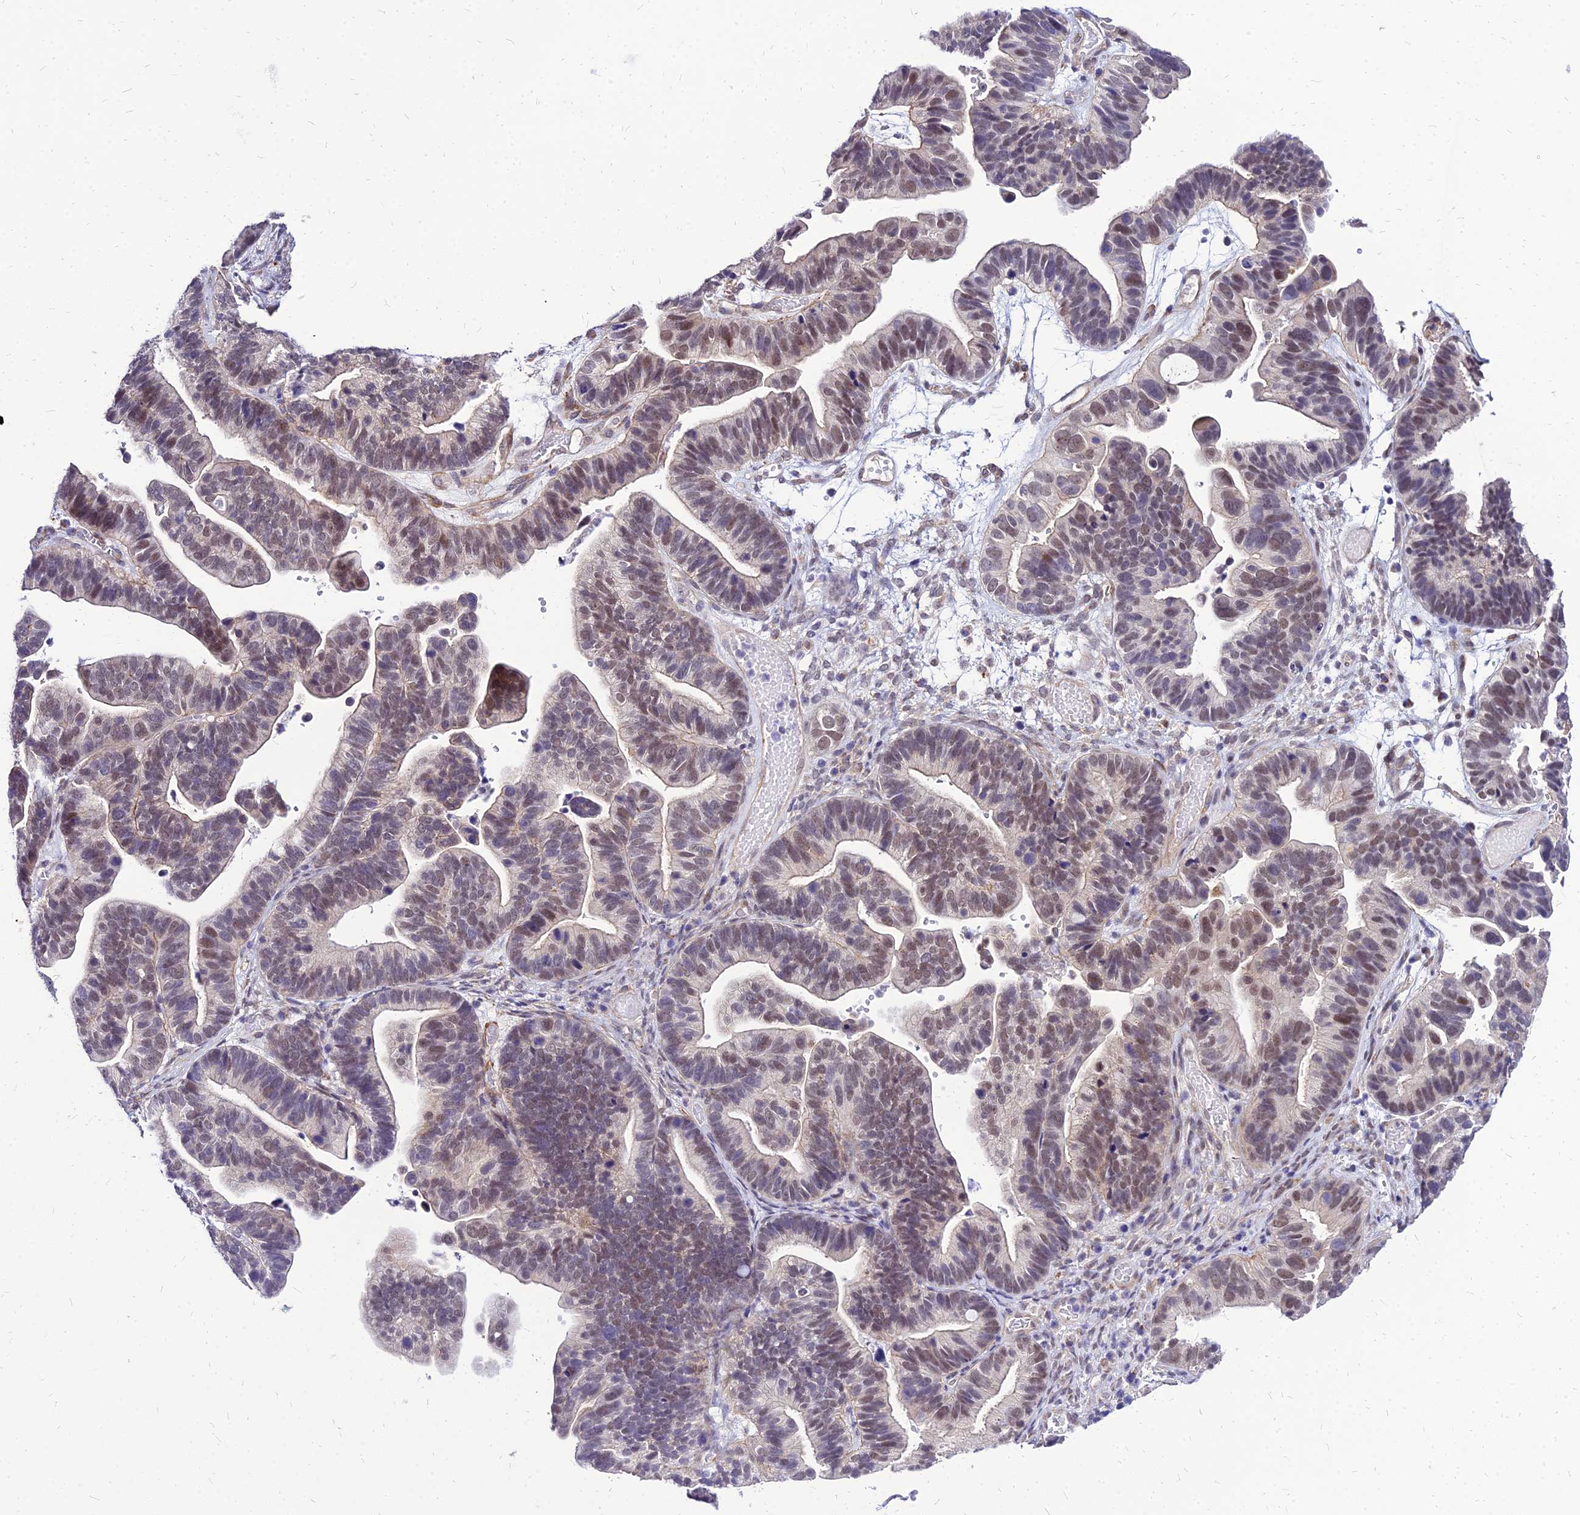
{"staining": {"intensity": "weak", "quantity": "25%-75%", "location": "nuclear"}, "tissue": "ovarian cancer", "cell_type": "Tumor cells", "image_type": "cancer", "snomed": [{"axis": "morphology", "description": "Cystadenocarcinoma, serous, NOS"}, {"axis": "topography", "description": "Ovary"}], "caption": "A micrograph of ovarian cancer (serous cystadenocarcinoma) stained for a protein reveals weak nuclear brown staining in tumor cells. Nuclei are stained in blue.", "gene": "YEATS2", "patient": {"sex": "female", "age": 56}}